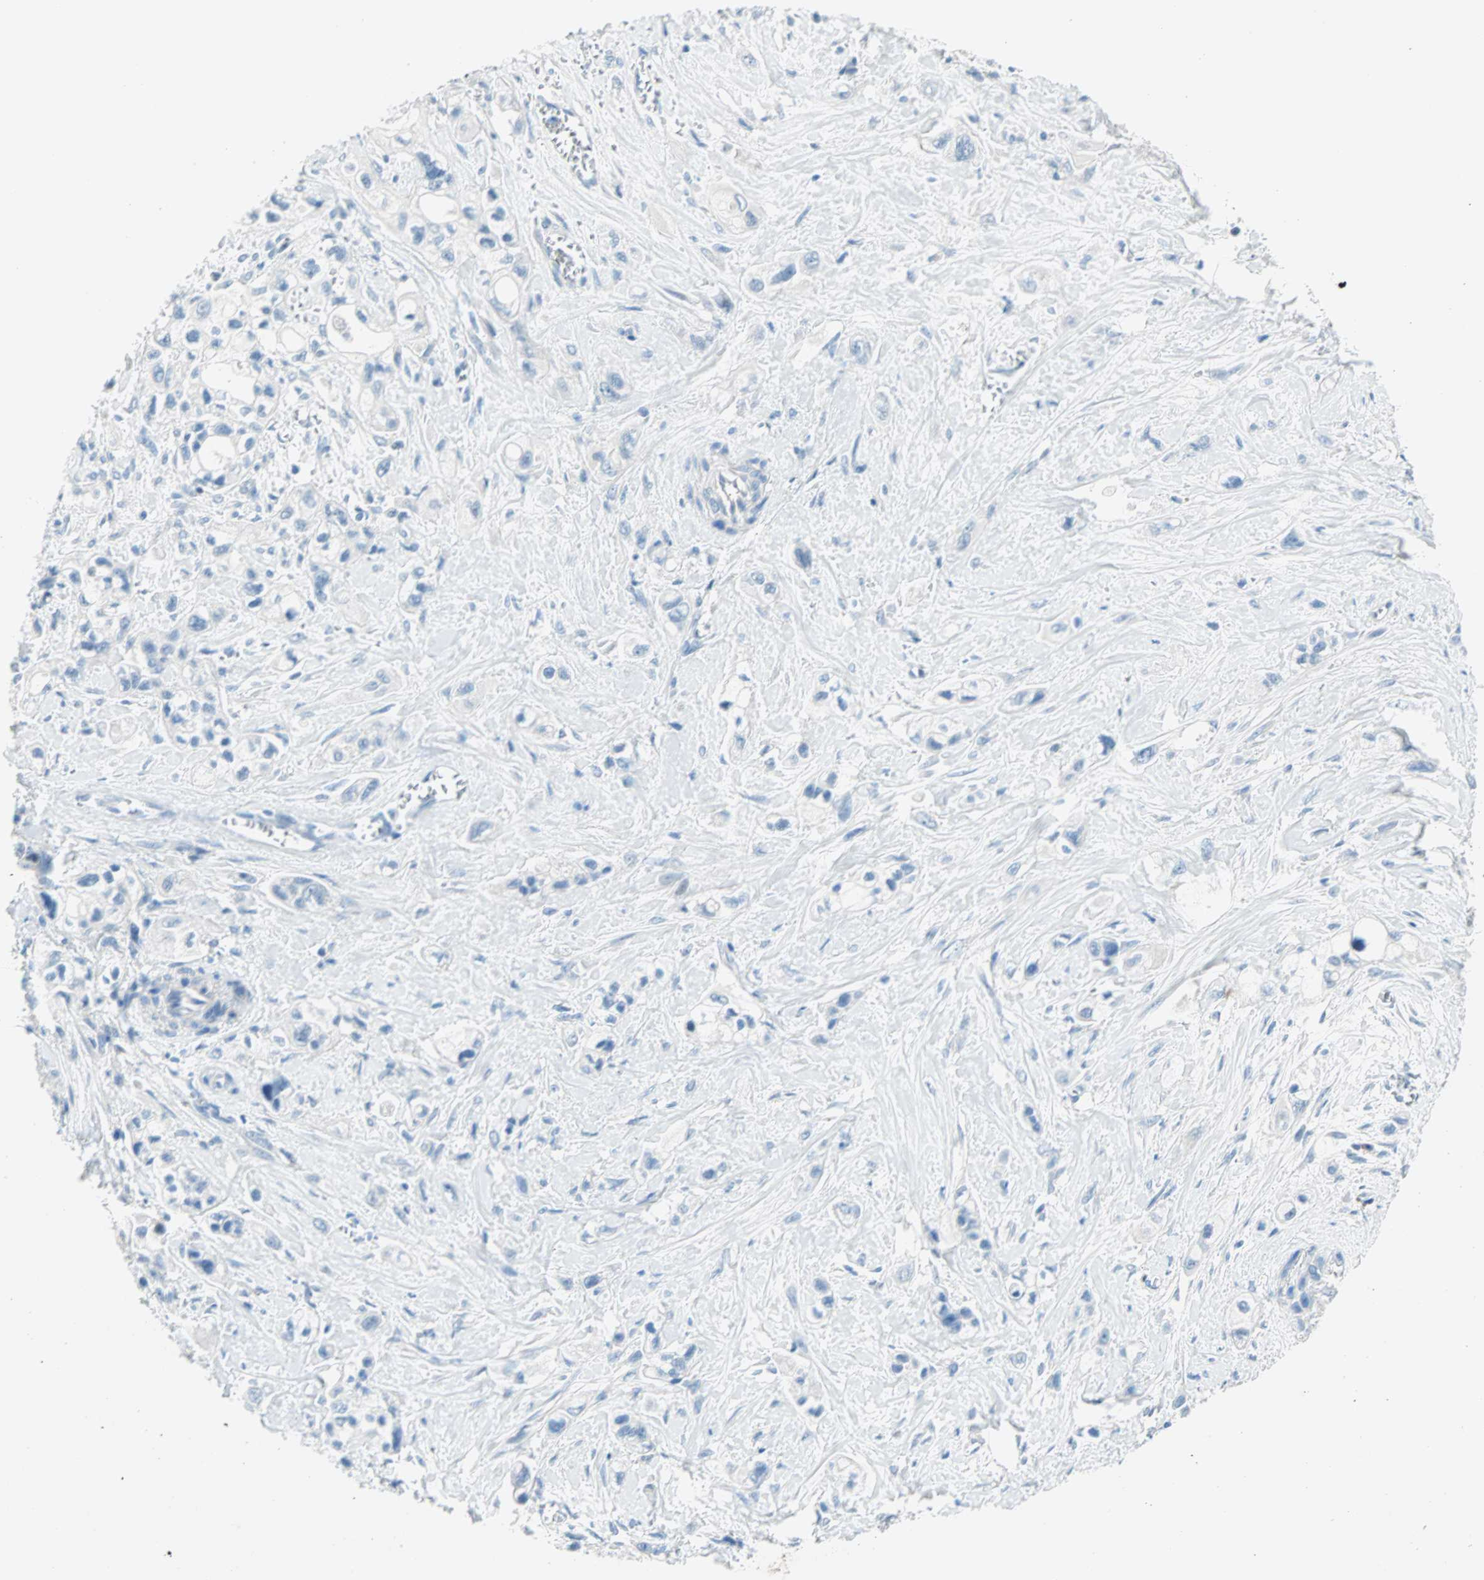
{"staining": {"intensity": "negative", "quantity": "none", "location": "none"}, "tissue": "pancreatic cancer", "cell_type": "Tumor cells", "image_type": "cancer", "snomed": [{"axis": "morphology", "description": "Adenocarcinoma, NOS"}, {"axis": "topography", "description": "Pancreas"}], "caption": "Immunohistochemistry of adenocarcinoma (pancreatic) shows no positivity in tumor cells. The staining is performed using DAB brown chromogen with nuclei counter-stained in using hematoxylin.", "gene": "TMEM163", "patient": {"sex": "male", "age": 74}}